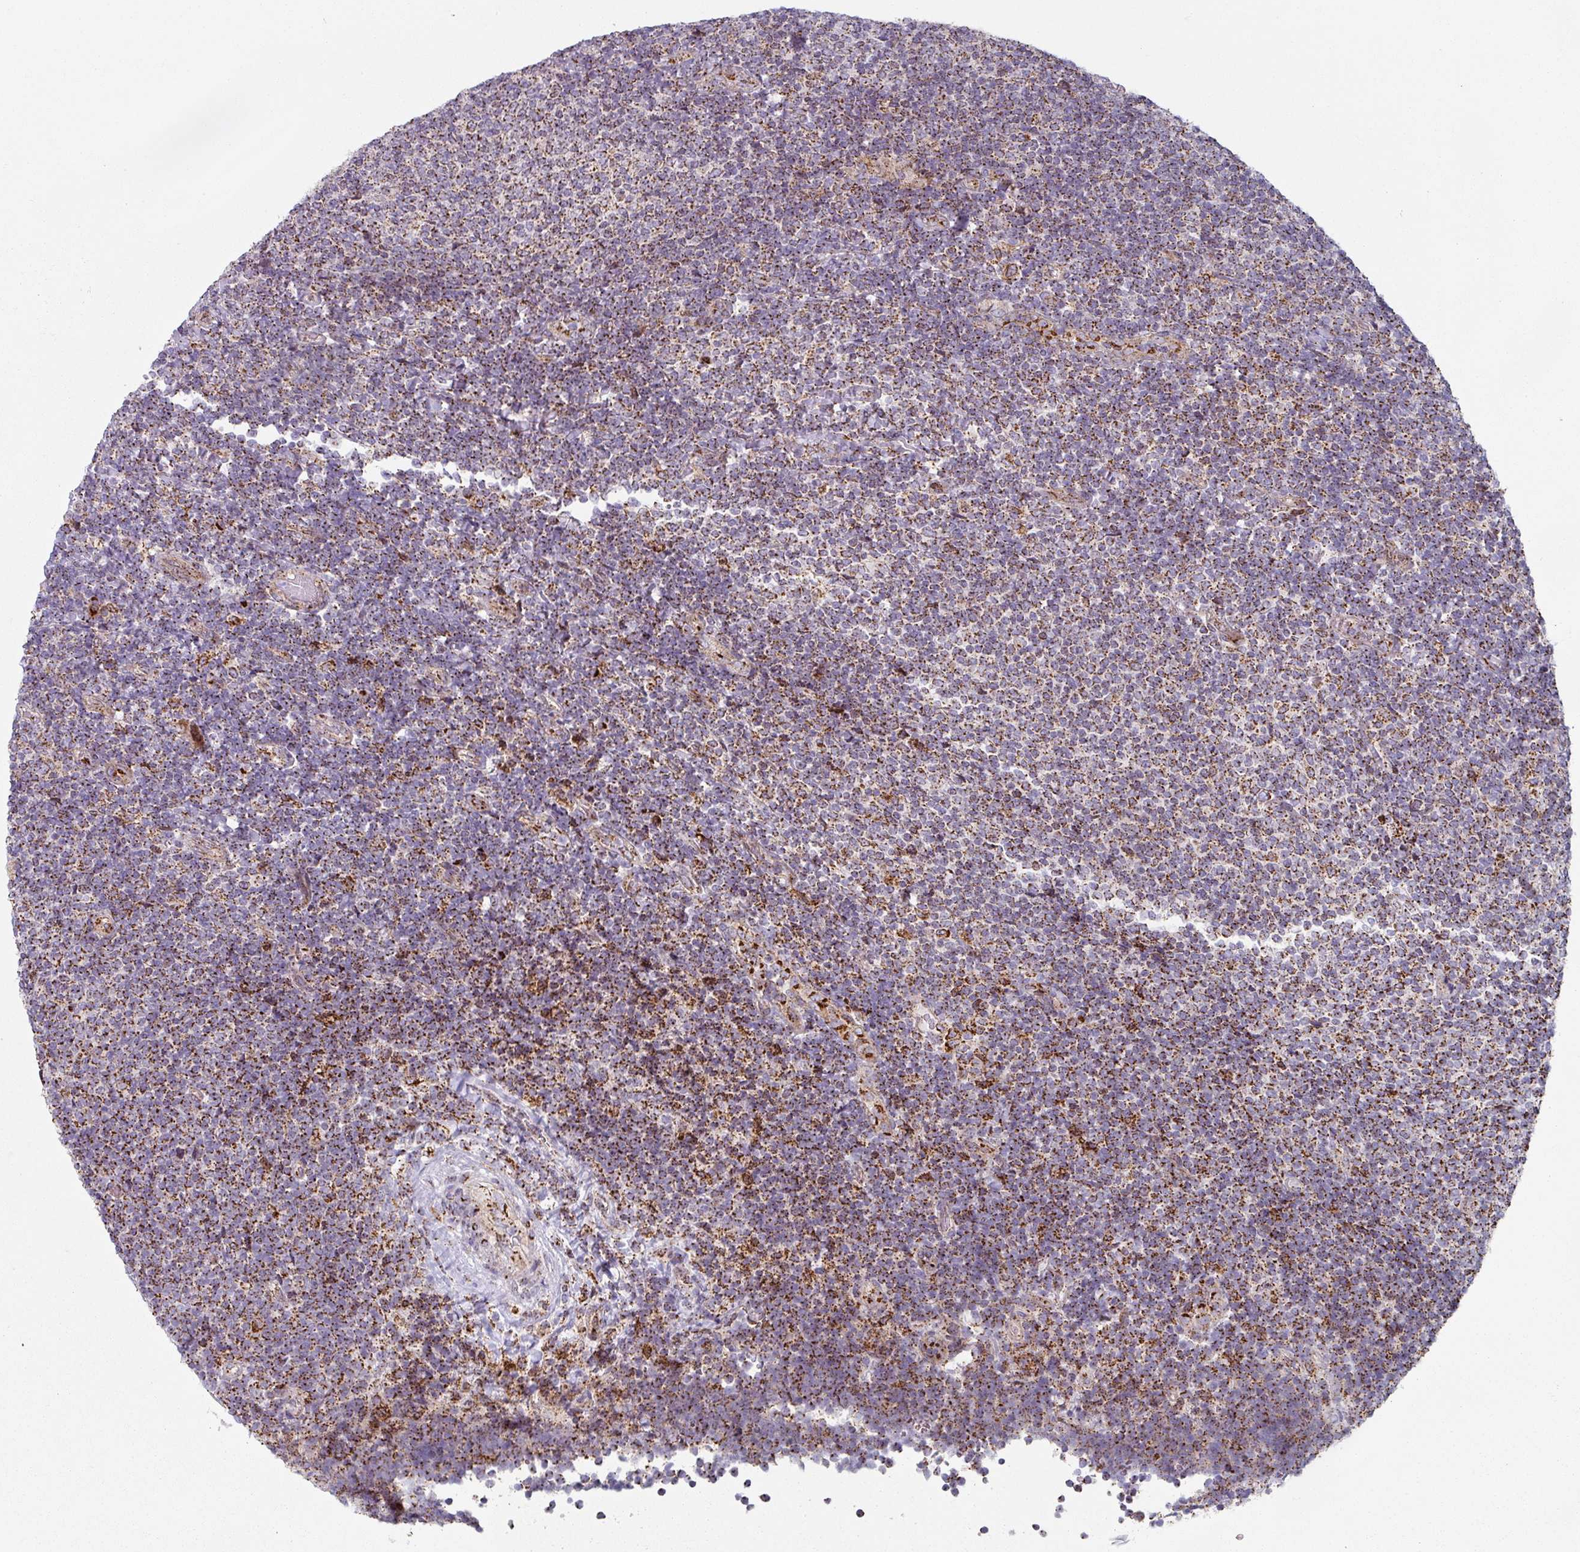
{"staining": {"intensity": "strong", "quantity": "25%-75%", "location": "cytoplasmic/membranous"}, "tissue": "lymphoma", "cell_type": "Tumor cells", "image_type": "cancer", "snomed": [{"axis": "morphology", "description": "Malignant lymphoma, non-Hodgkin's type, Low grade"}, {"axis": "topography", "description": "Lymph node"}], "caption": "The image displays staining of low-grade malignant lymphoma, non-Hodgkin's type, revealing strong cytoplasmic/membranous protein staining (brown color) within tumor cells.", "gene": "CCDC85B", "patient": {"sex": "male", "age": 52}}